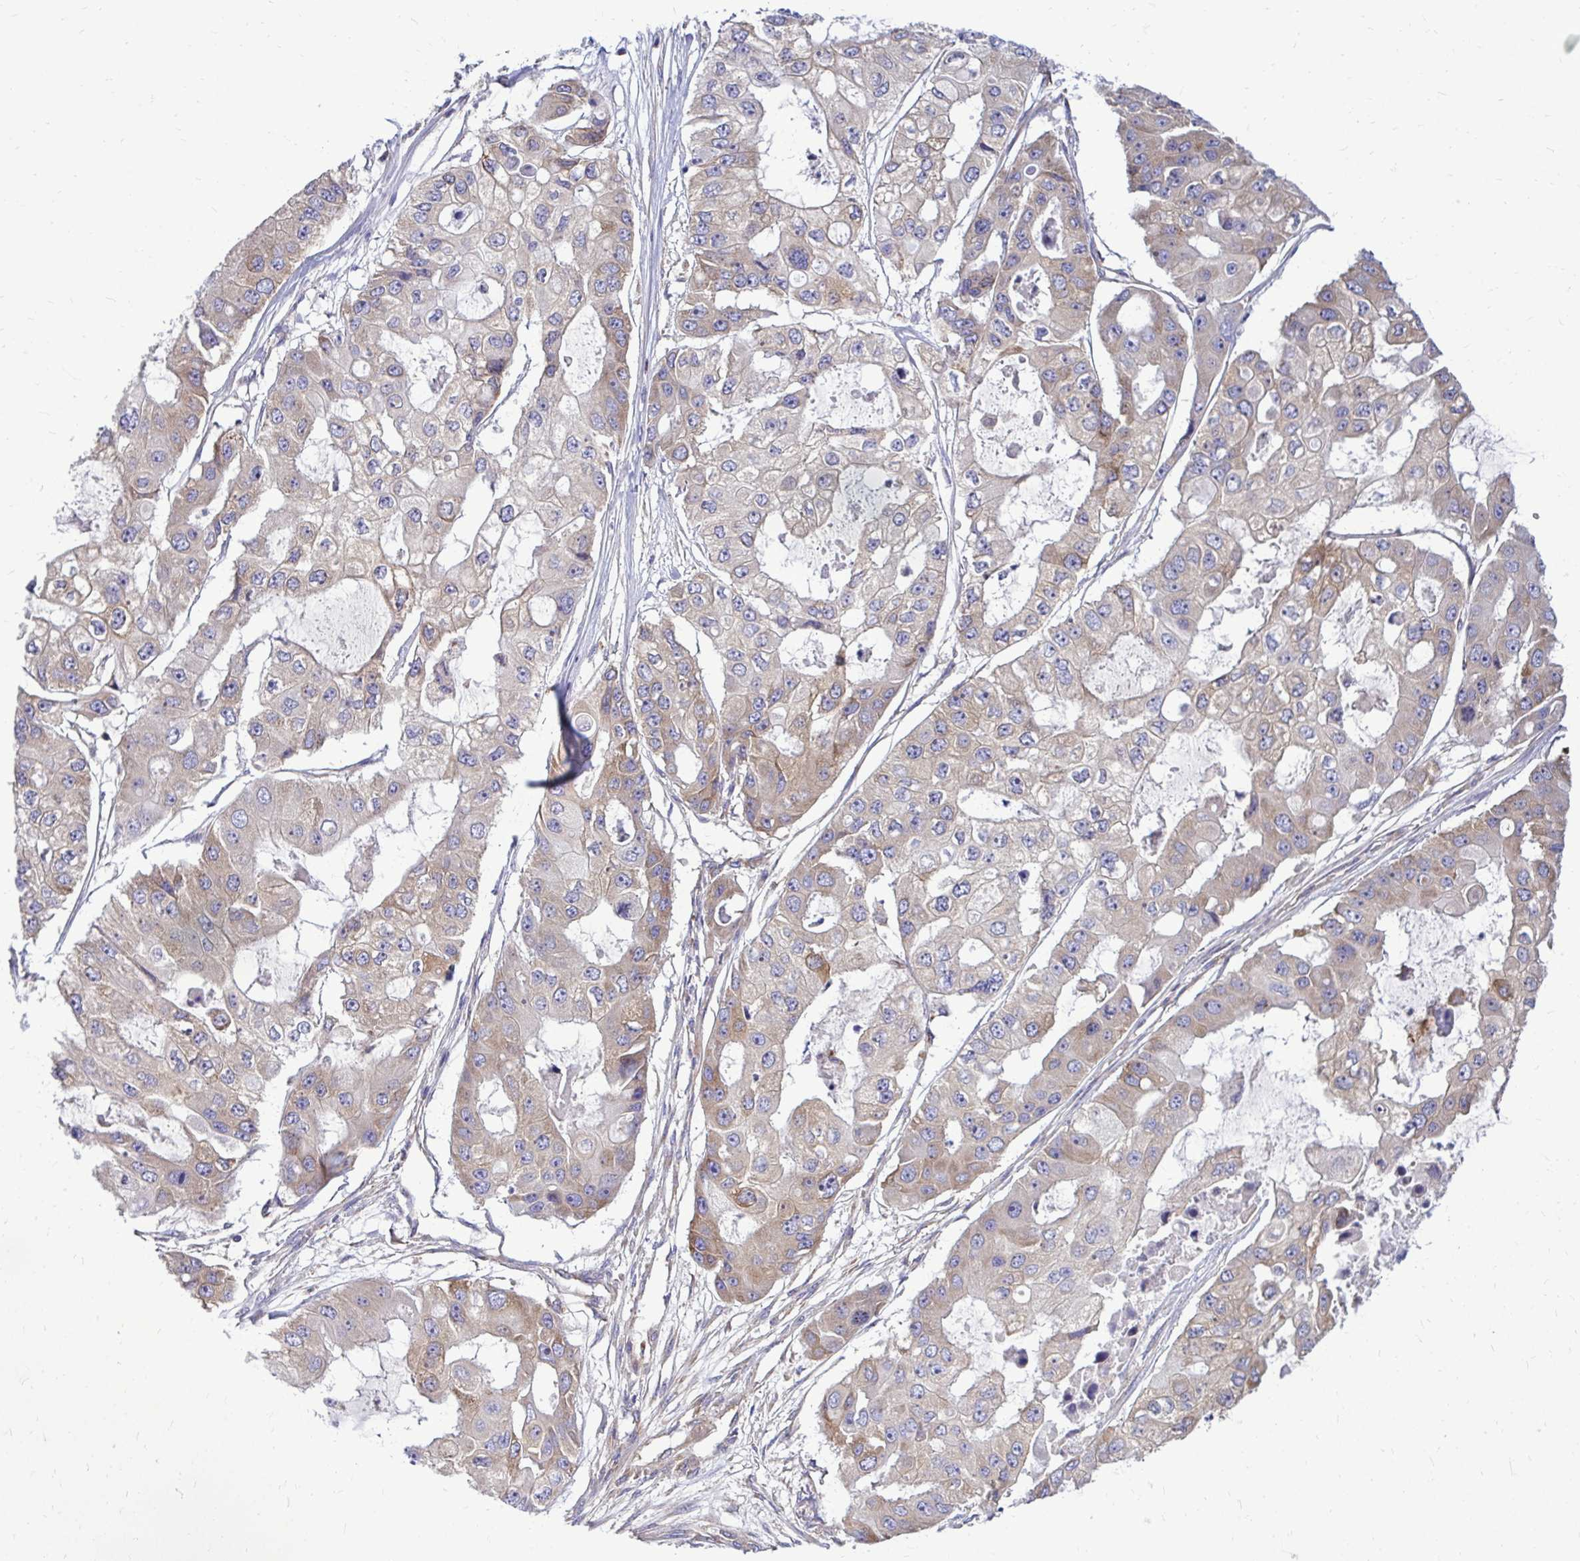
{"staining": {"intensity": "weak", "quantity": "25%-75%", "location": "cytoplasmic/membranous"}, "tissue": "ovarian cancer", "cell_type": "Tumor cells", "image_type": "cancer", "snomed": [{"axis": "morphology", "description": "Cystadenocarcinoma, serous, NOS"}, {"axis": "topography", "description": "Ovary"}], "caption": "Tumor cells reveal weak cytoplasmic/membranous staining in approximately 25%-75% of cells in ovarian cancer.", "gene": "FMR1", "patient": {"sex": "female", "age": 56}}